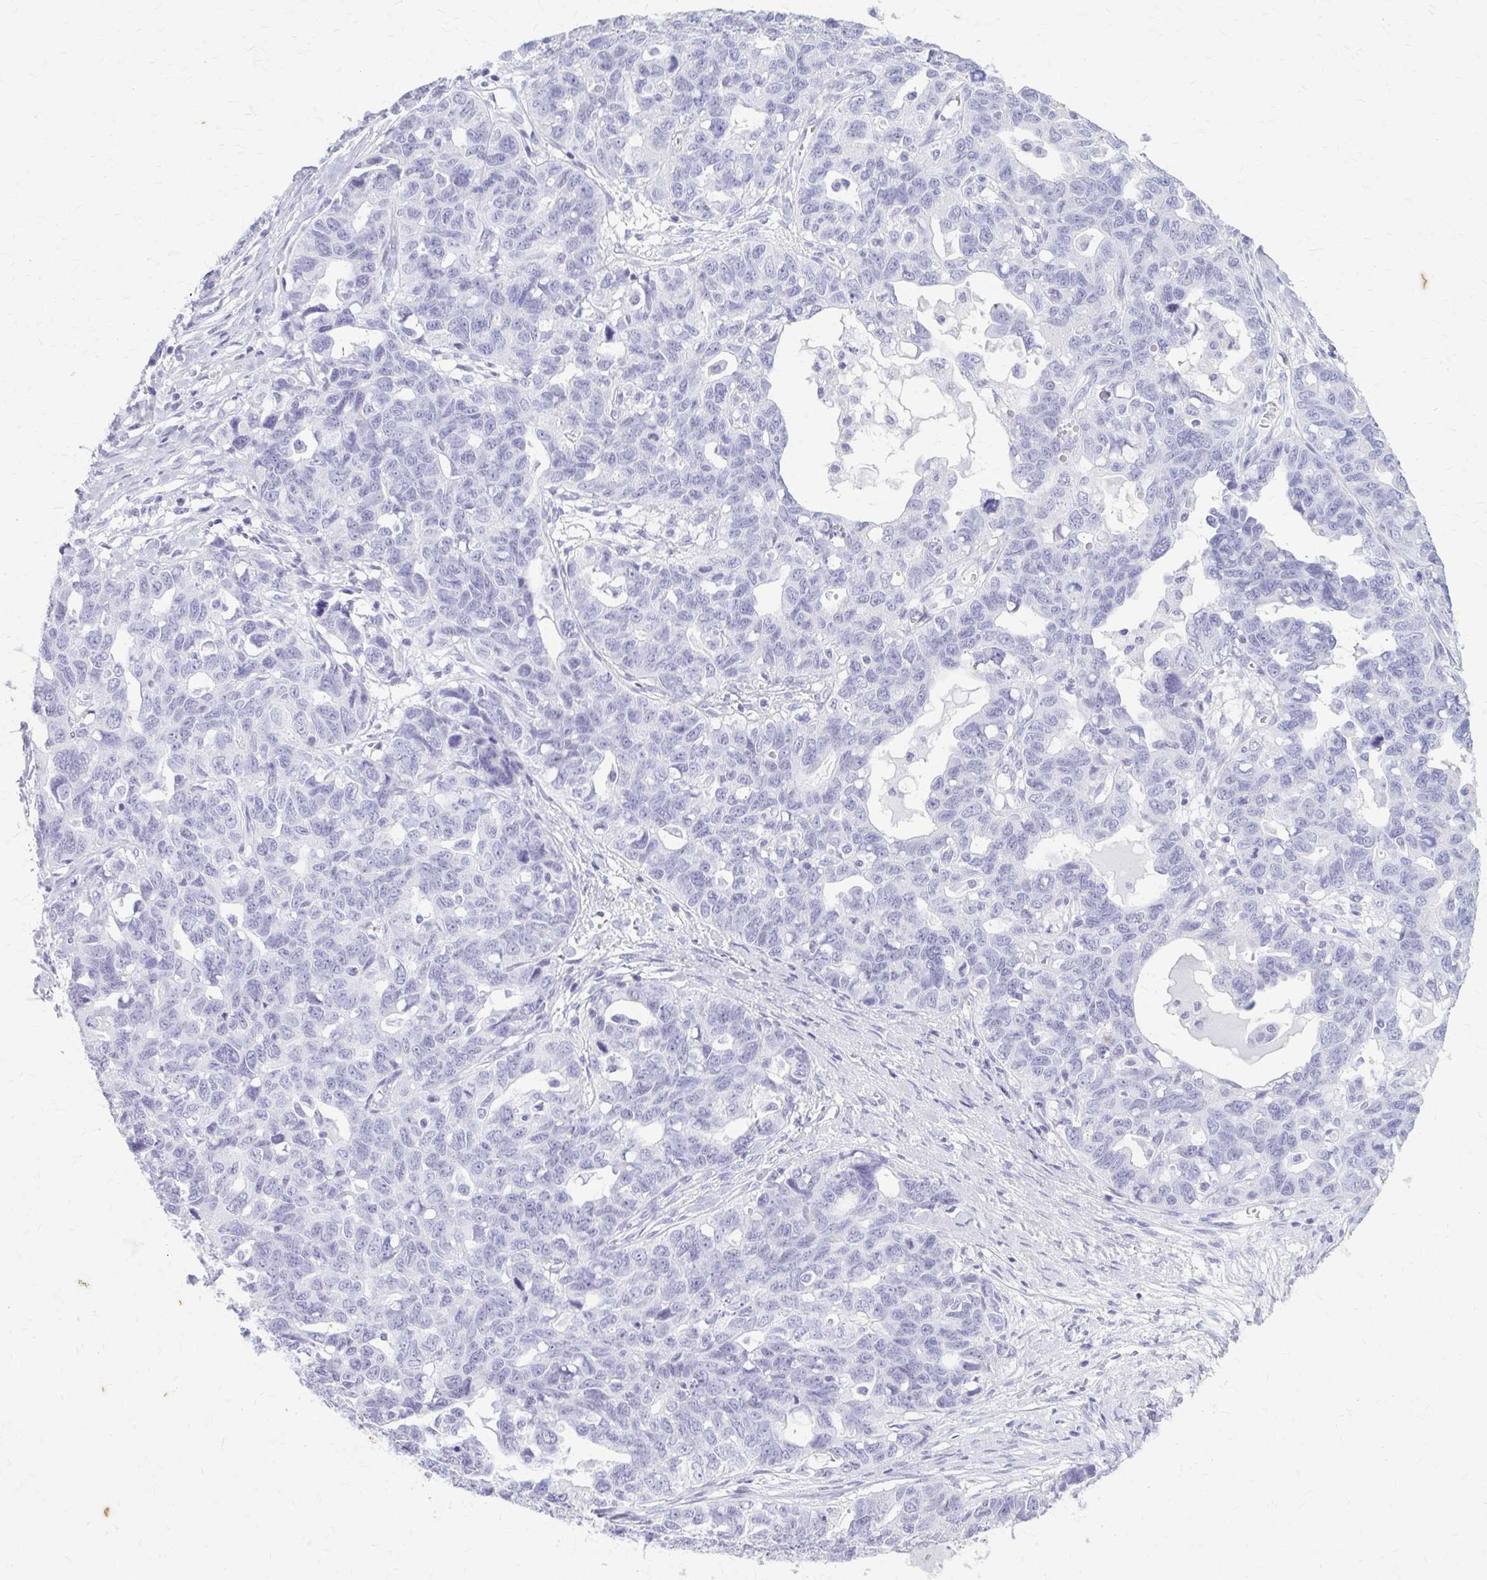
{"staining": {"intensity": "negative", "quantity": "none", "location": "none"}, "tissue": "ovarian cancer", "cell_type": "Tumor cells", "image_type": "cancer", "snomed": [{"axis": "morphology", "description": "Cystadenocarcinoma, serous, NOS"}, {"axis": "topography", "description": "Ovary"}], "caption": "Tumor cells are negative for brown protein staining in ovarian serous cystadenocarcinoma.", "gene": "KRT5", "patient": {"sex": "female", "age": 69}}